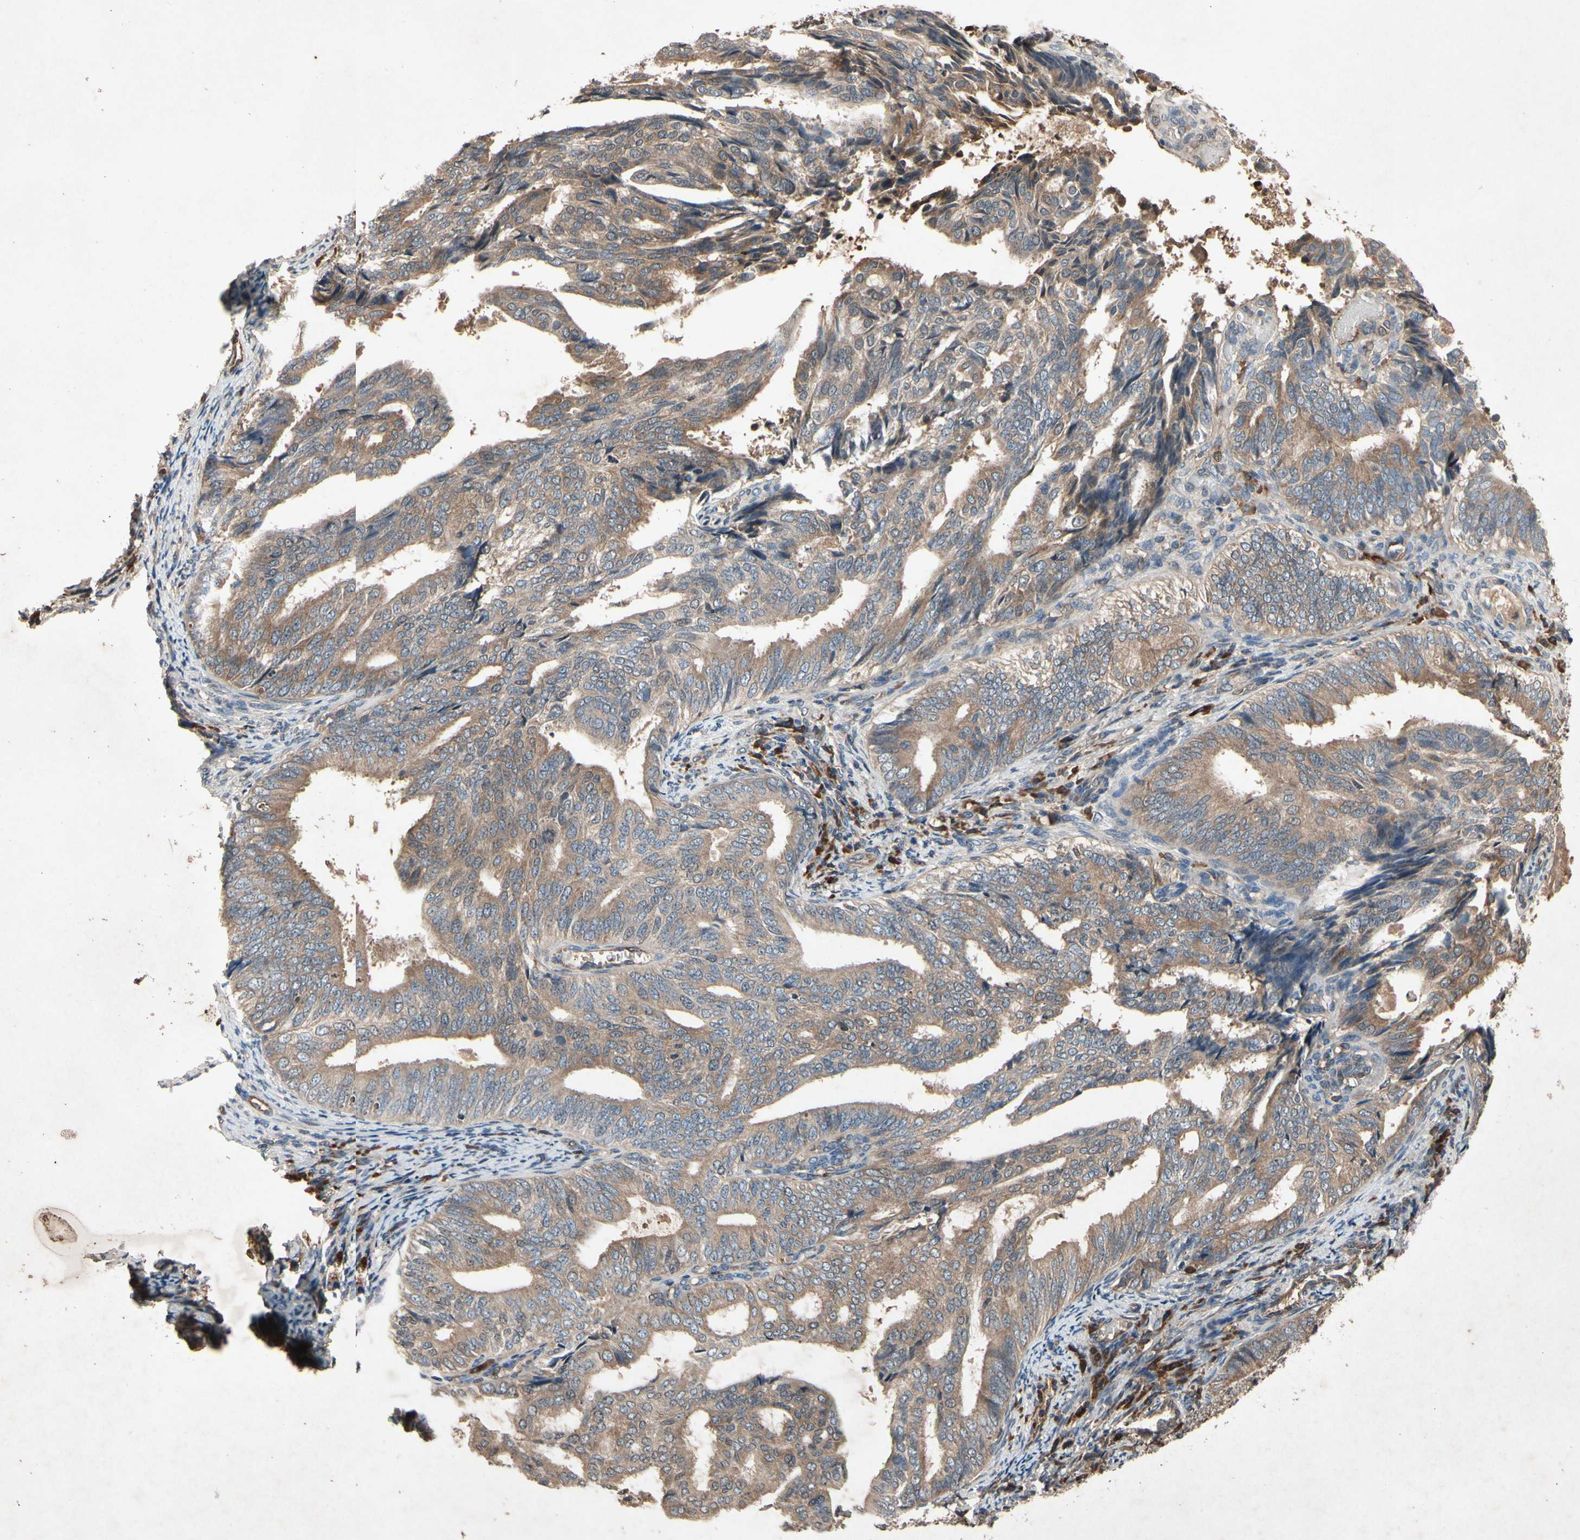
{"staining": {"intensity": "moderate", "quantity": ">75%", "location": "cytoplasmic/membranous"}, "tissue": "endometrial cancer", "cell_type": "Tumor cells", "image_type": "cancer", "snomed": [{"axis": "morphology", "description": "Adenocarcinoma, NOS"}, {"axis": "topography", "description": "Endometrium"}], "caption": "Human endometrial cancer (adenocarcinoma) stained for a protein (brown) shows moderate cytoplasmic/membranous positive expression in about >75% of tumor cells.", "gene": "PRDX4", "patient": {"sex": "female", "age": 58}}